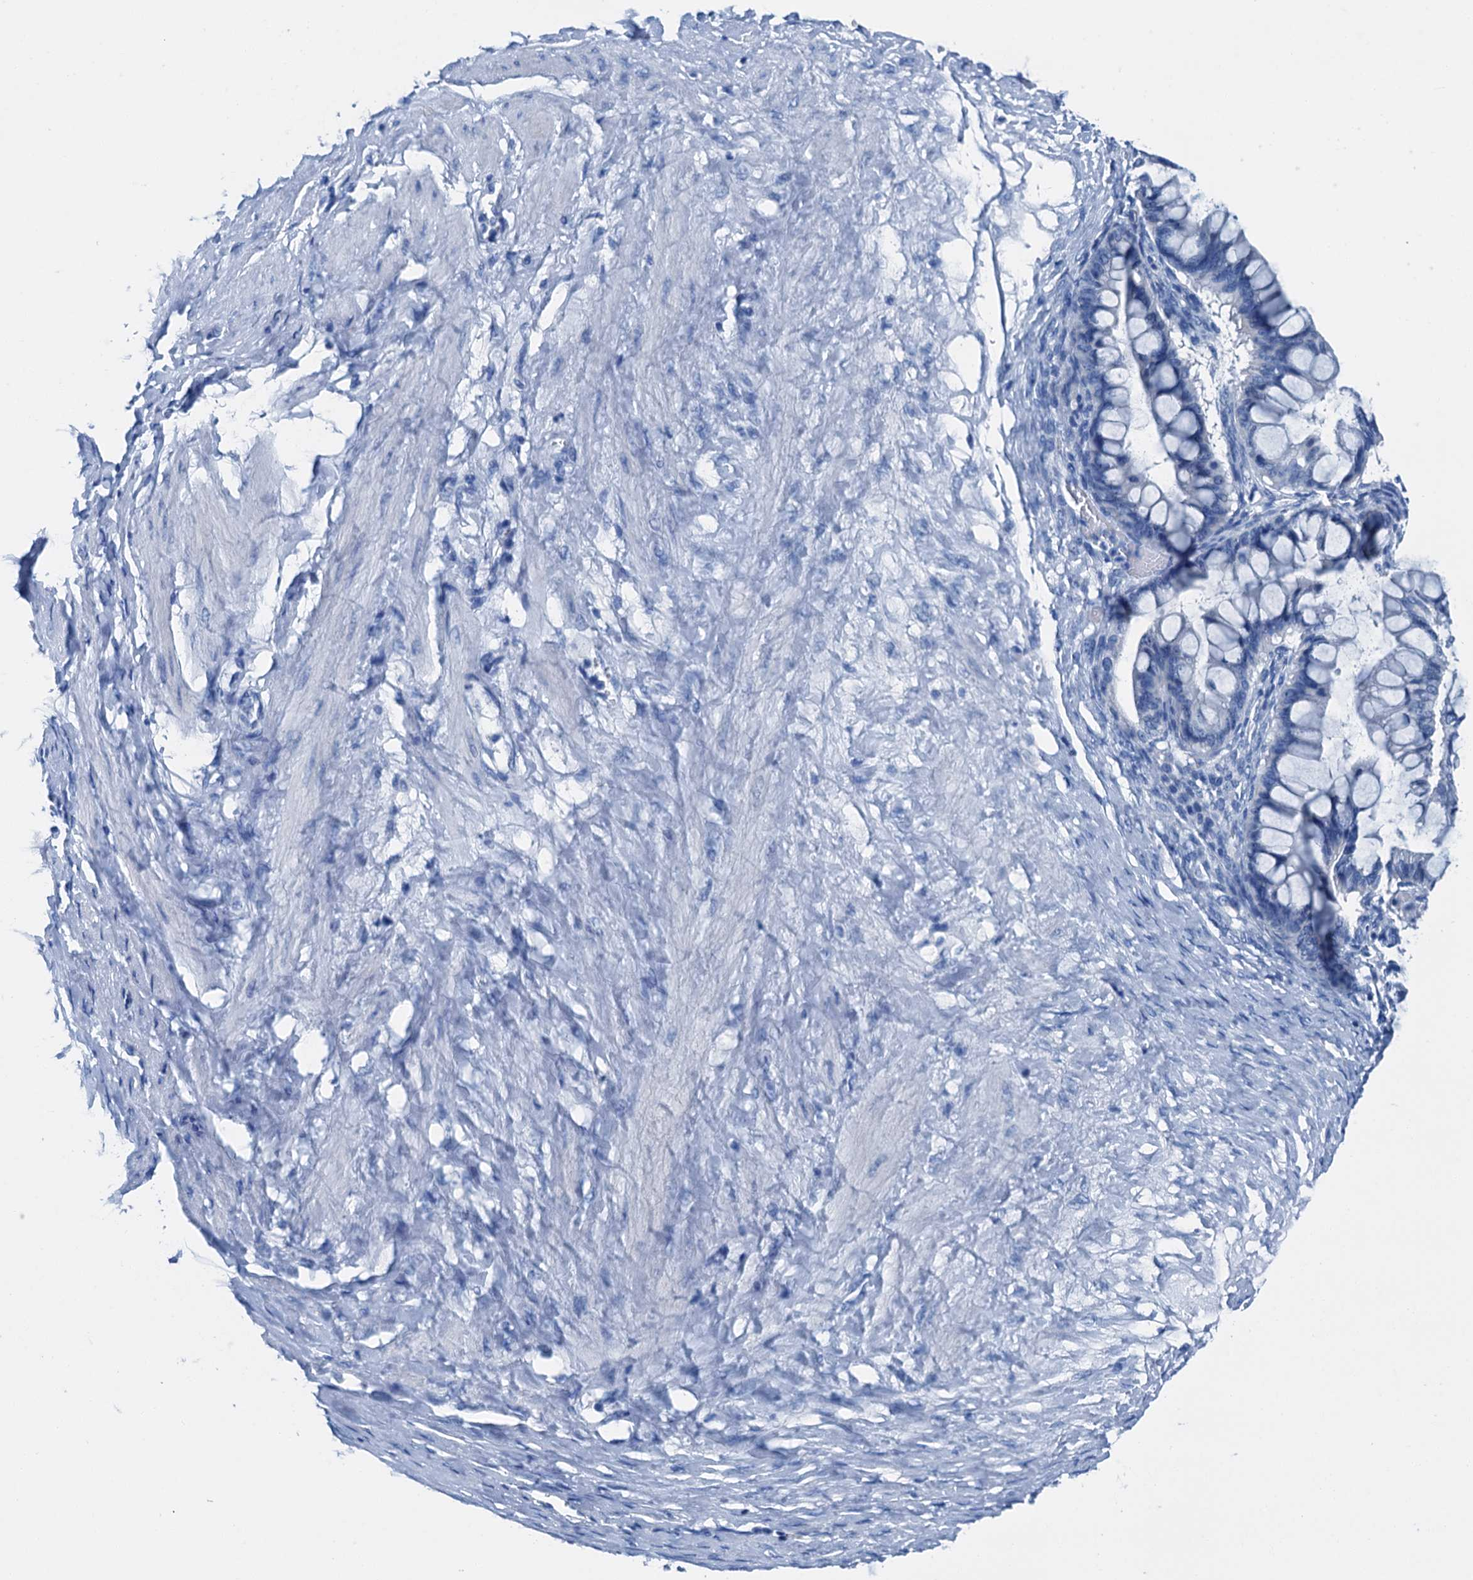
{"staining": {"intensity": "negative", "quantity": "none", "location": "none"}, "tissue": "ovarian cancer", "cell_type": "Tumor cells", "image_type": "cancer", "snomed": [{"axis": "morphology", "description": "Cystadenocarcinoma, mucinous, NOS"}, {"axis": "topography", "description": "Ovary"}], "caption": "DAB (3,3'-diaminobenzidine) immunohistochemical staining of ovarian cancer (mucinous cystadenocarcinoma) demonstrates no significant staining in tumor cells.", "gene": "CBLN3", "patient": {"sex": "female", "age": 73}}